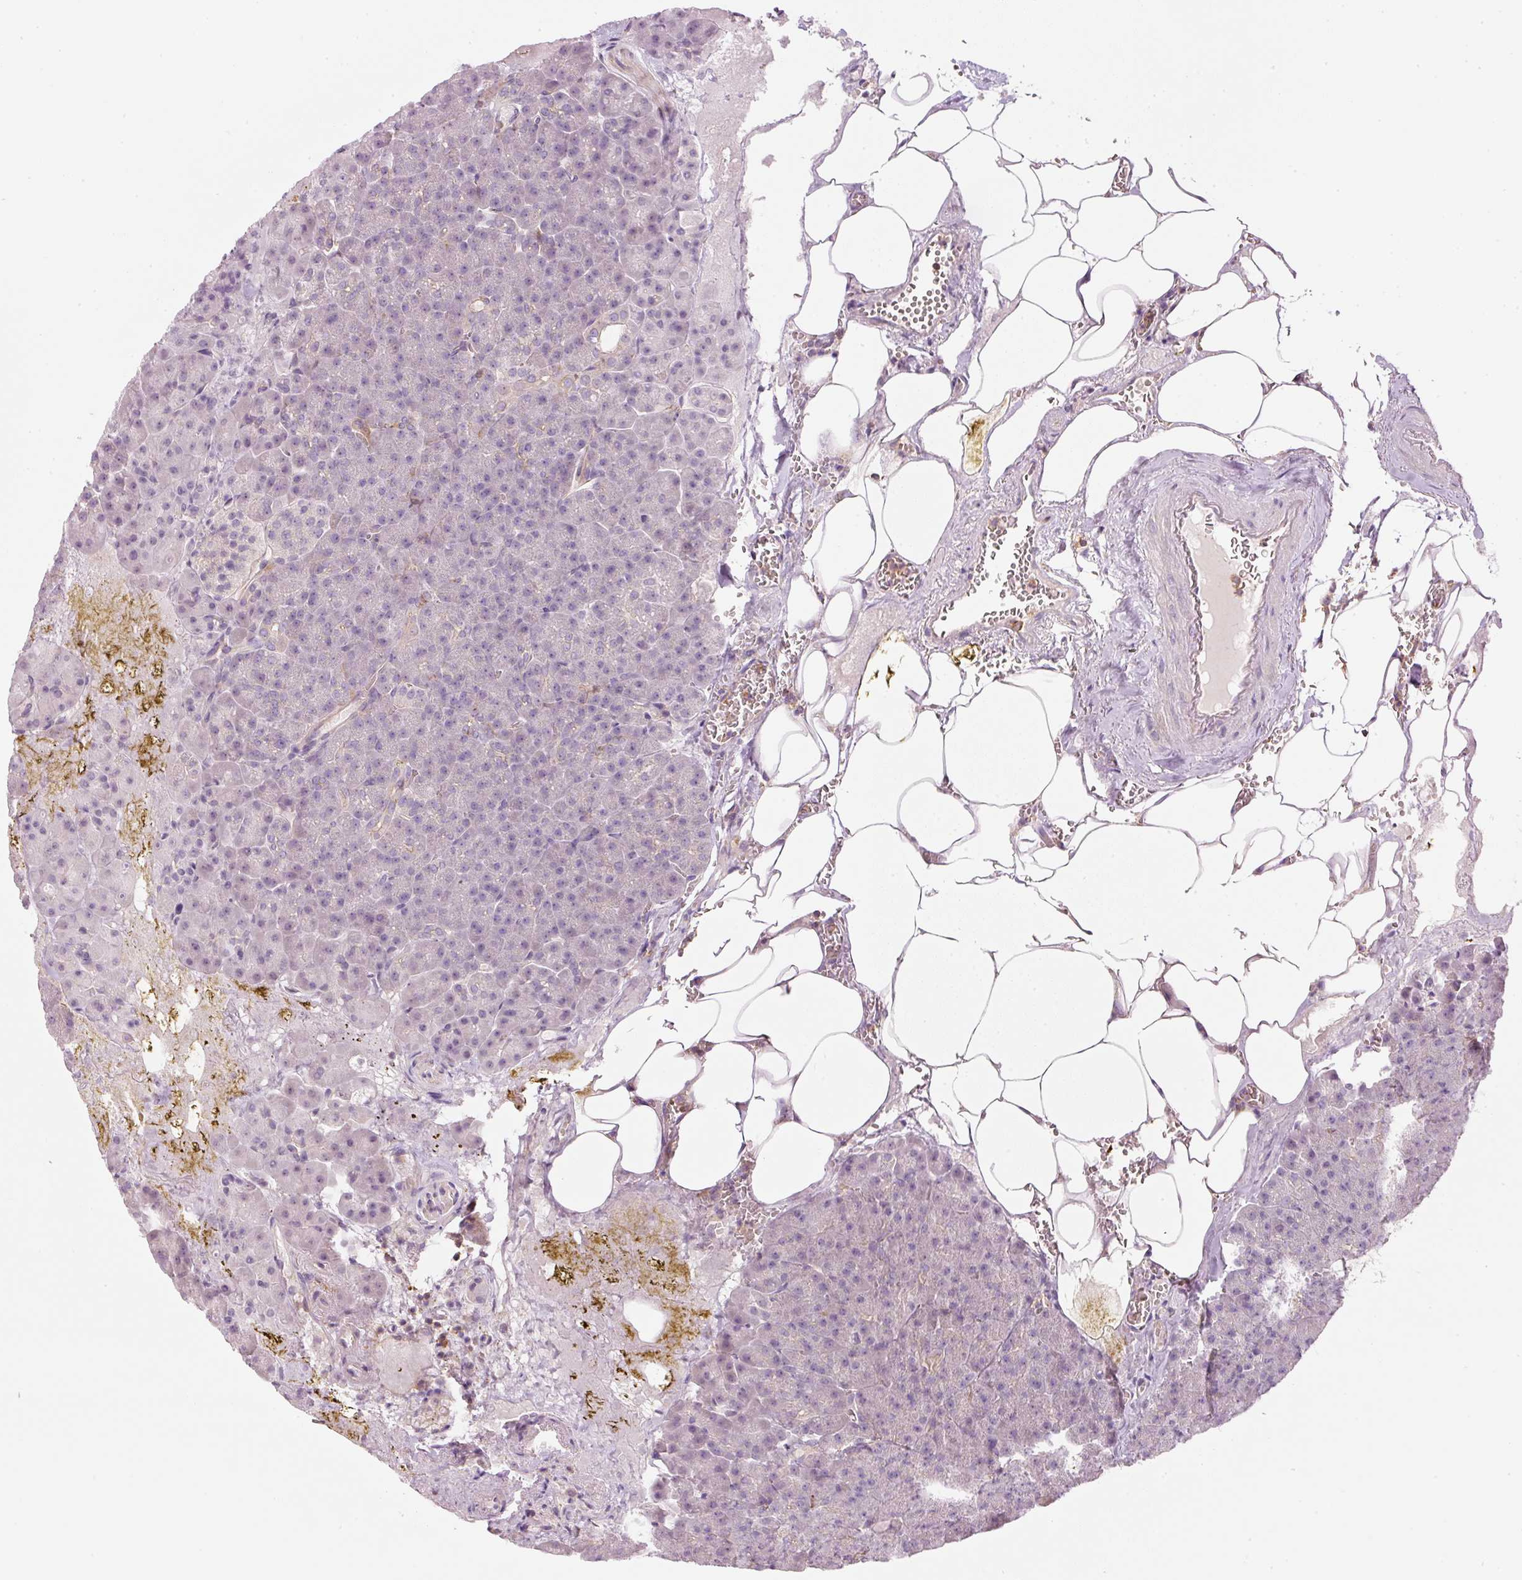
{"staining": {"intensity": "negative", "quantity": "none", "location": "none"}, "tissue": "pancreas", "cell_type": "Exocrine glandular cells", "image_type": "normal", "snomed": [{"axis": "morphology", "description": "Normal tissue, NOS"}, {"axis": "topography", "description": "Pancreas"}], "caption": "Immunohistochemistry of normal human pancreas exhibits no staining in exocrine glandular cells. (Immunohistochemistry, brightfield microscopy, high magnification).", "gene": "SIPA1", "patient": {"sex": "female", "age": 74}}